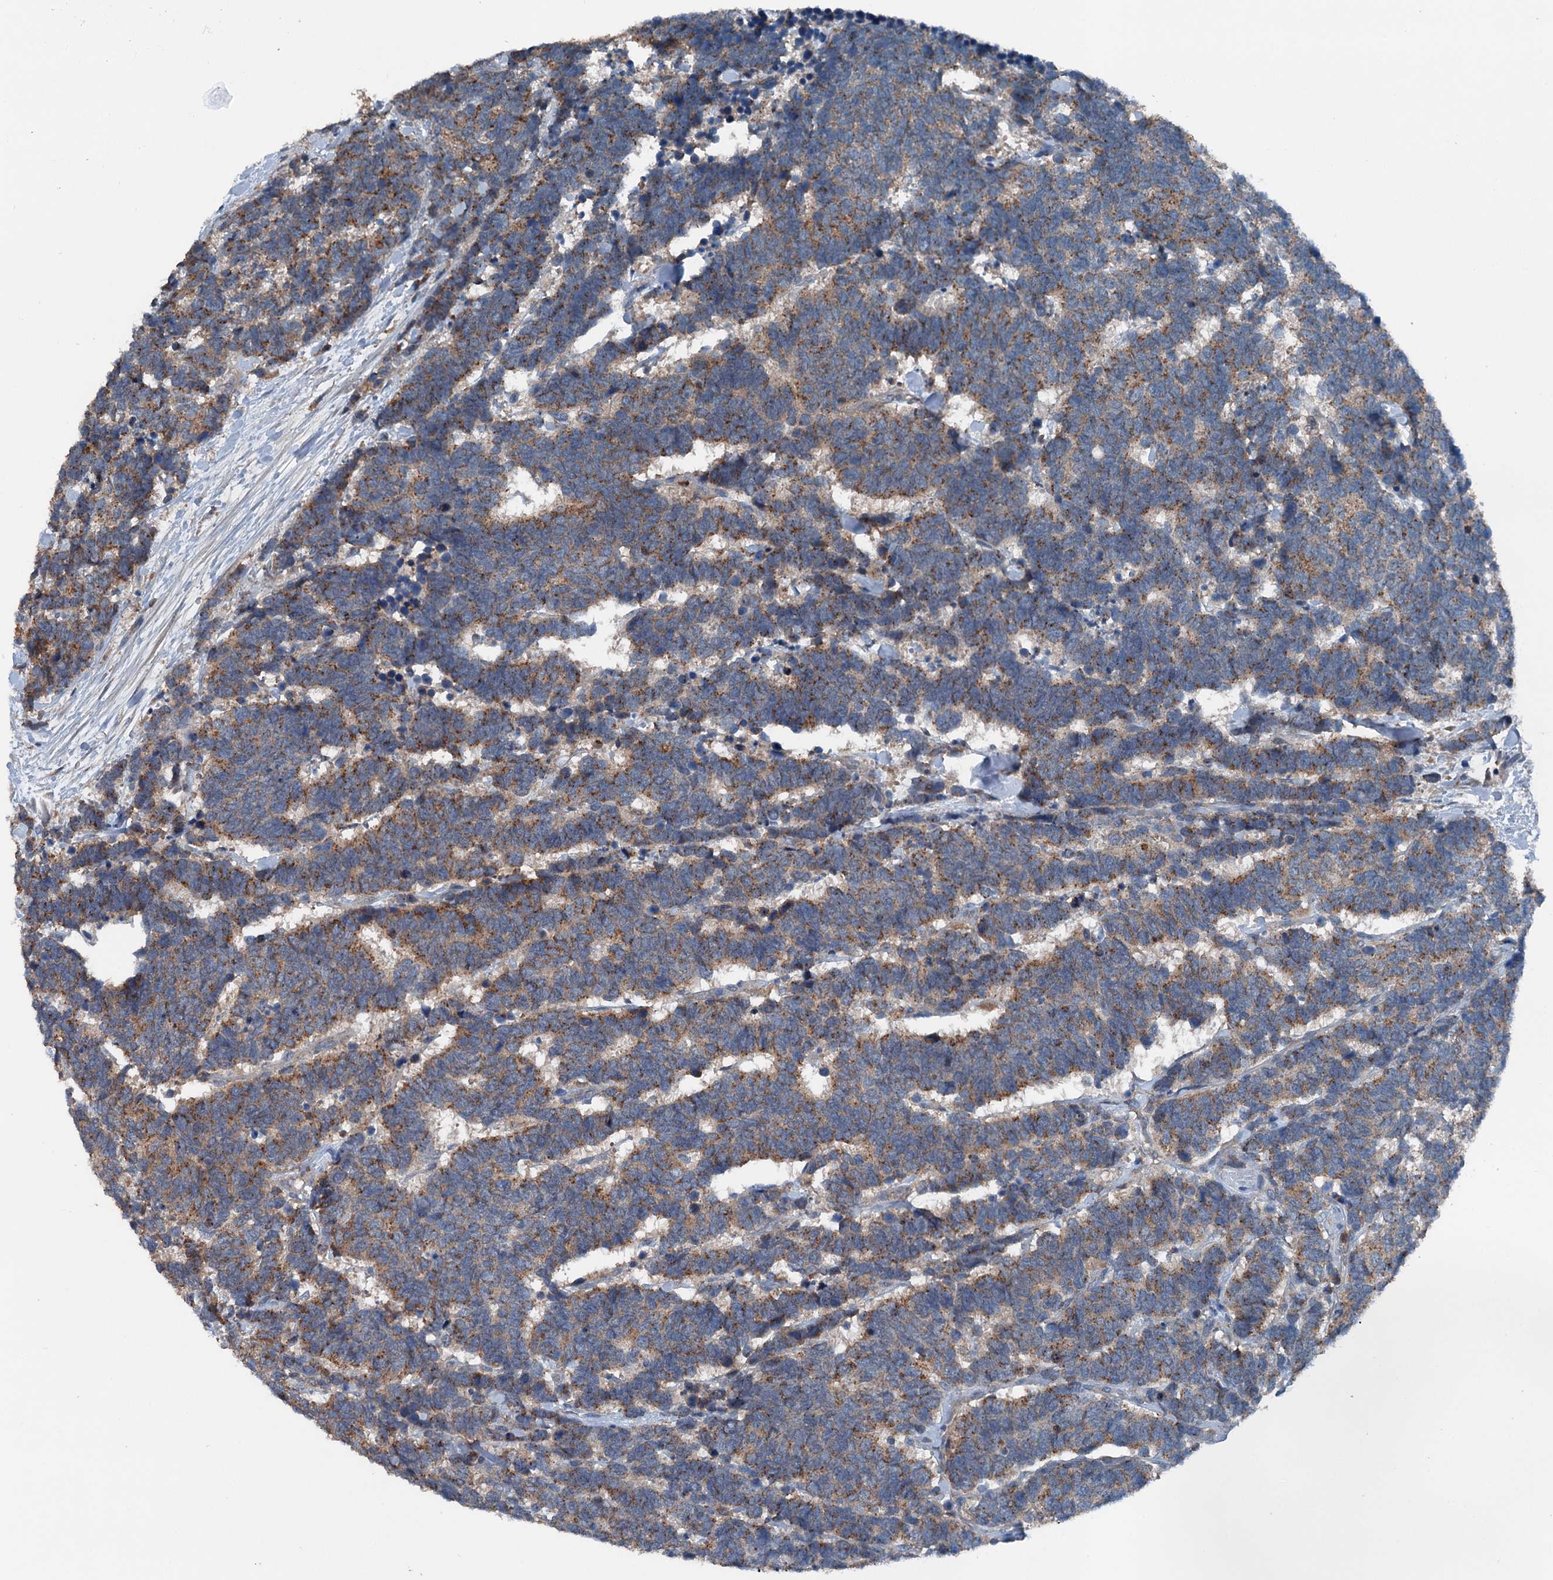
{"staining": {"intensity": "moderate", "quantity": ">75%", "location": "cytoplasmic/membranous"}, "tissue": "carcinoid", "cell_type": "Tumor cells", "image_type": "cancer", "snomed": [{"axis": "morphology", "description": "Carcinoma, NOS"}, {"axis": "morphology", "description": "Carcinoid, malignant, NOS"}, {"axis": "topography", "description": "Urinary bladder"}], "caption": "DAB (3,3'-diaminobenzidine) immunohistochemical staining of carcinoid reveals moderate cytoplasmic/membranous protein staining in about >75% of tumor cells.", "gene": "PDSS1", "patient": {"sex": "male", "age": 57}}